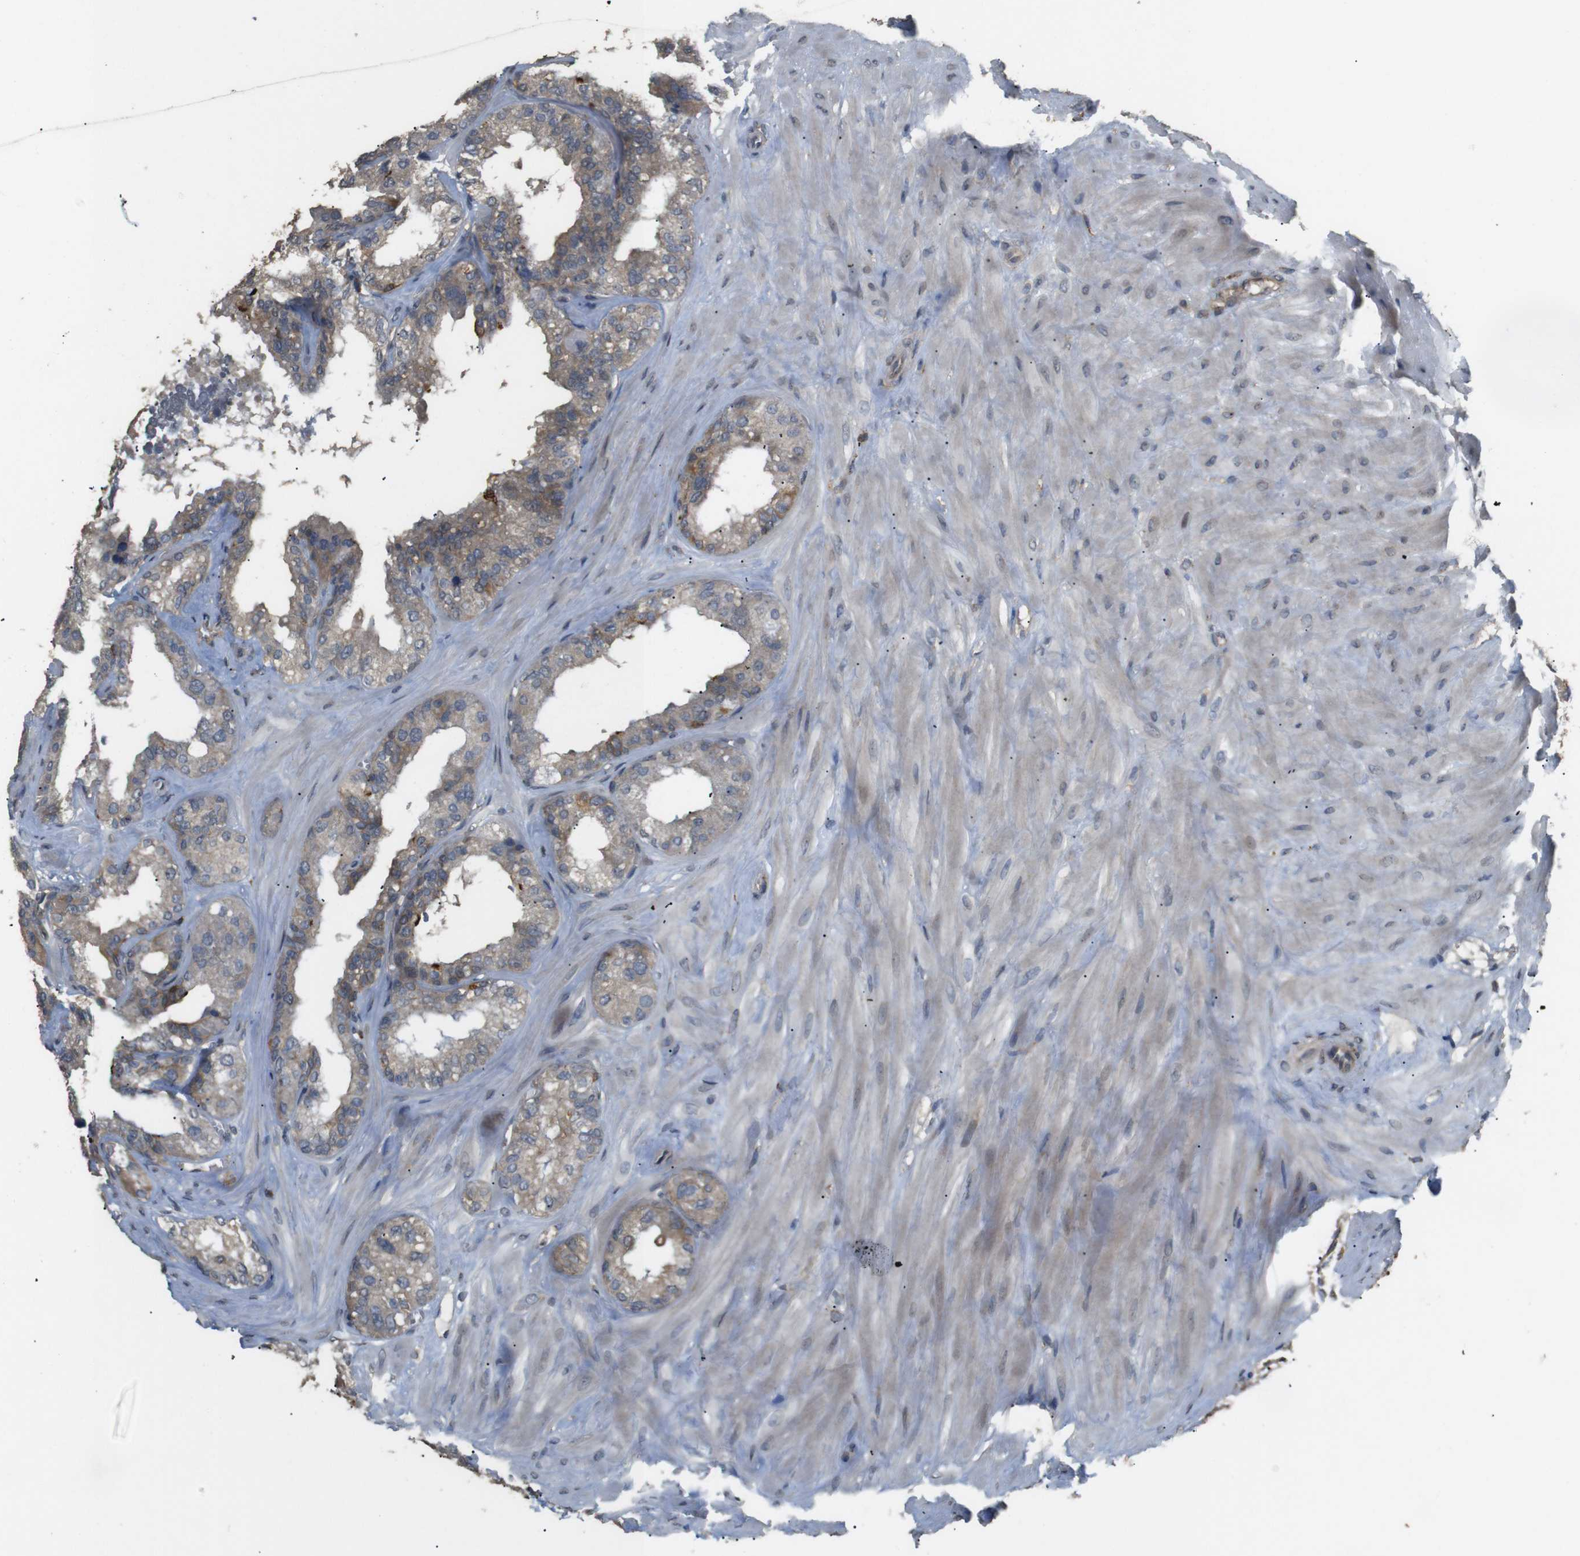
{"staining": {"intensity": "moderate", "quantity": "25%-75%", "location": "cytoplasmic/membranous"}, "tissue": "seminal vesicle", "cell_type": "Glandular cells", "image_type": "normal", "snomed": [{"axis": "morphology", "description": "Normal tissue, NOS"}, {"axis": "topography", "description": "Prostate"}, {"axis": "topography", "description": "Seminal veicle"}], "caption": "Immunohistochemical staining of unremarkable human seminal vesicle exhibits moderate cytoplasmic/membranous protein positivity in approximately 25%-75% of glandular cells.", "gene": "KSR1", "patient": {"sex": "male", "age": 51}}